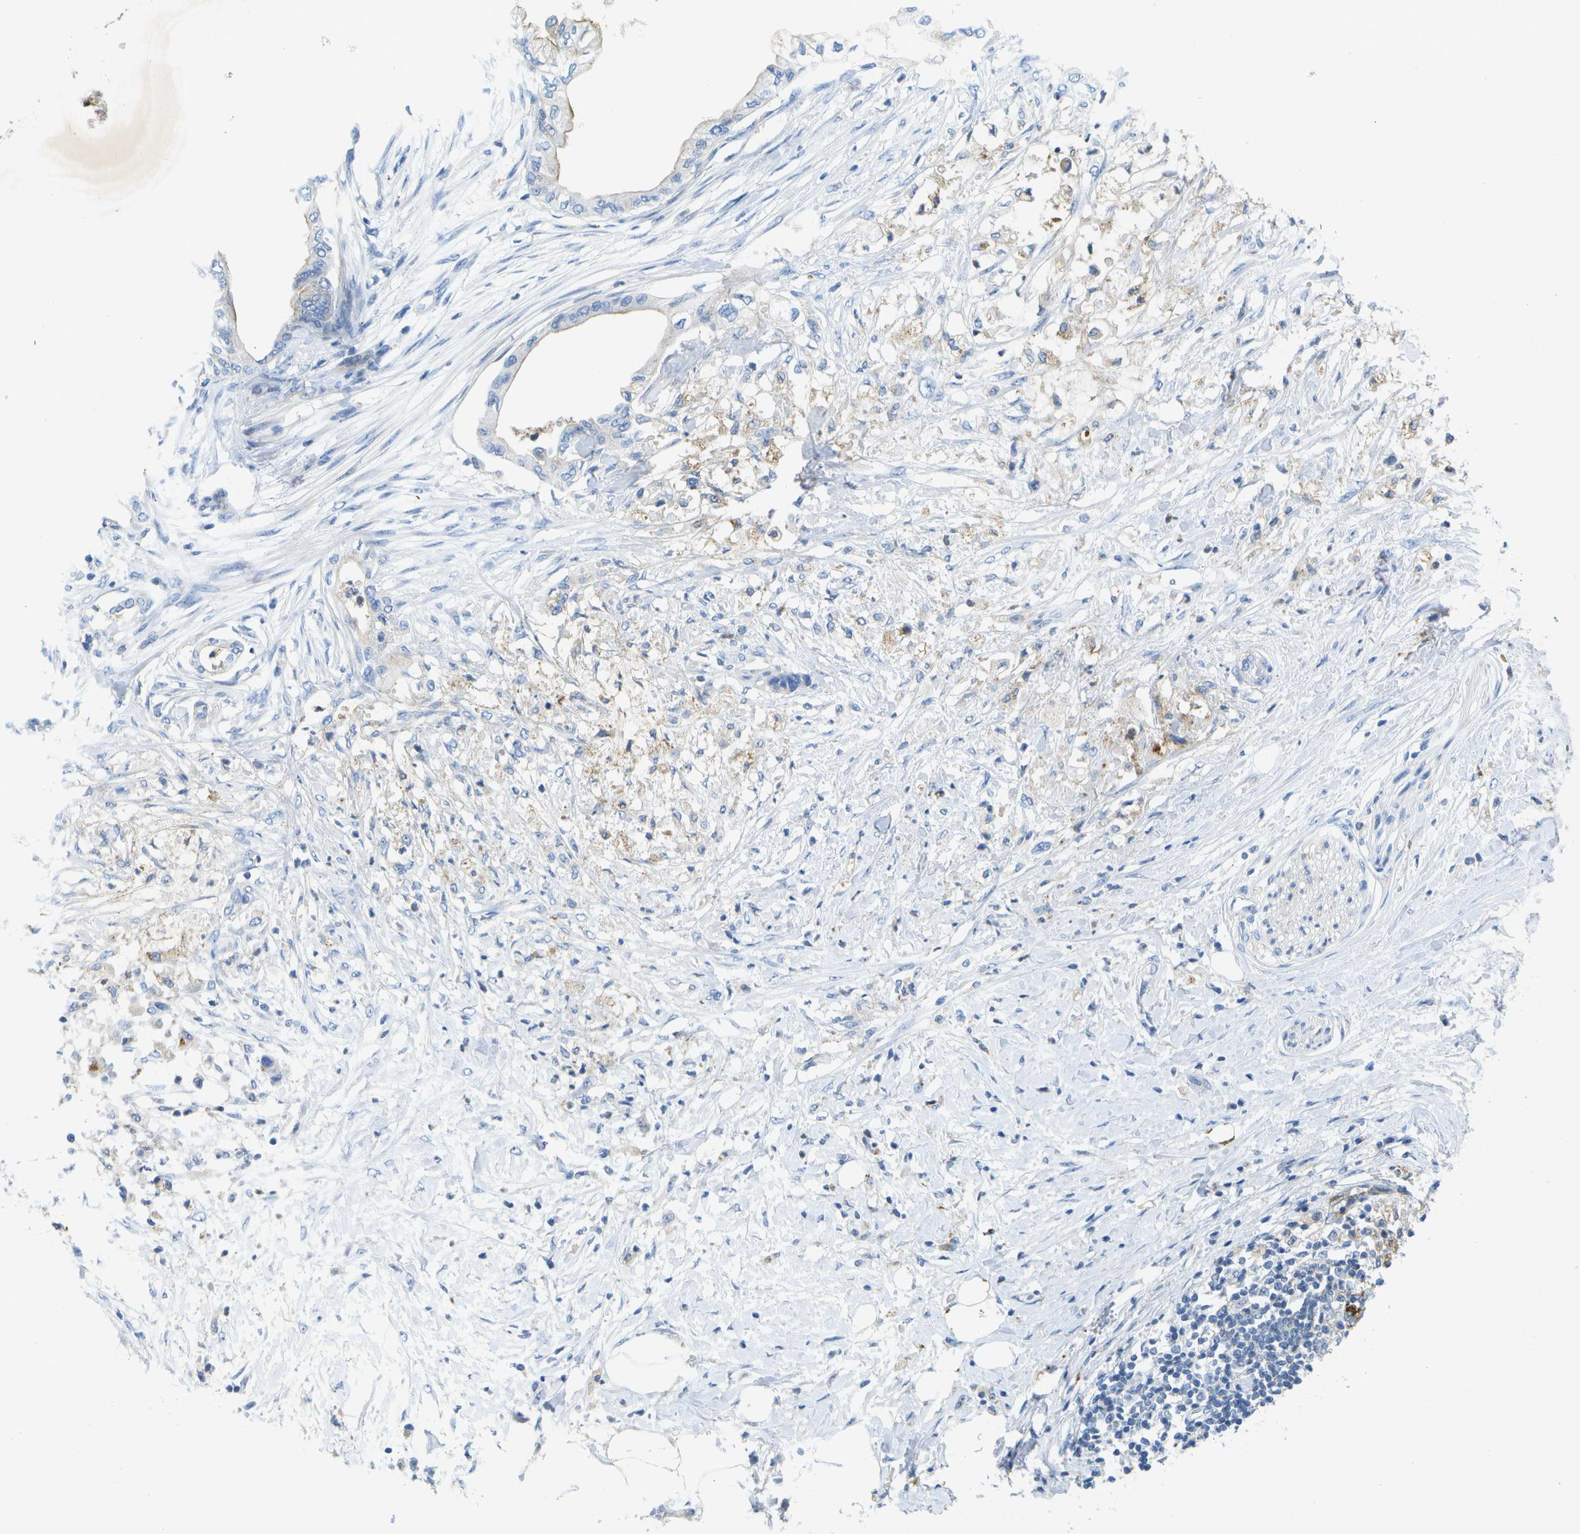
{"staining": {"intensity": "negative", "quantity": "none", "location": "none"}, "tissue": "pancreatic cancer", "cell_type": "Tumor cells", "image_type": "cancer", "snomed": [{"axis": "morphology", "description": "Normal tissue, NOS"}, {"axis": "morphology", "description": "Adenocarcinoma, NOS"}, {"axis": "topography", "description": "Pancreas"}, {"axis": "topography", "description": "Duodenum"}], "caption": "Immunohistochemical staining of pancreatic cancer exhibits no significant positivity in tumor cells.", "gene": "LIPG", "patient": {"sex": "female", "age": 60}}